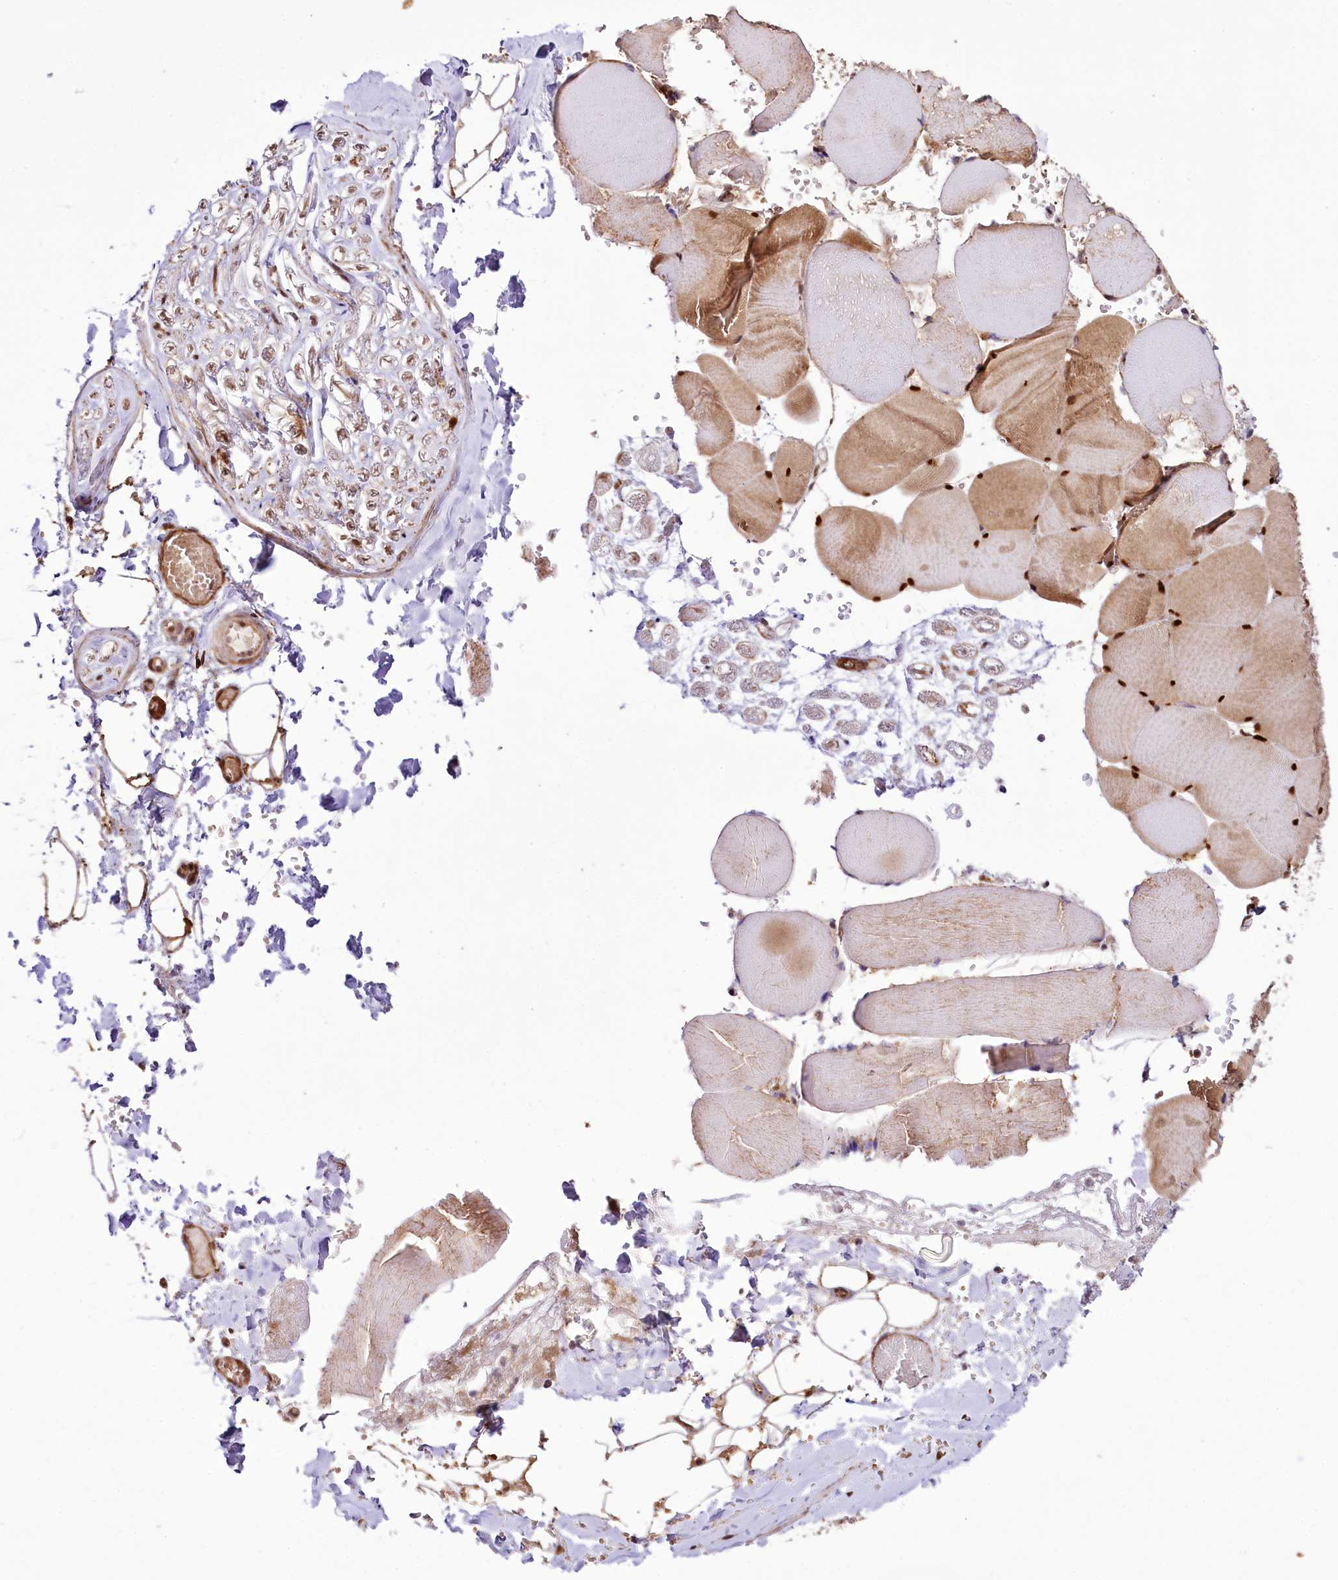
{"staining": {"intensity": "moderate", "quantity": ">75%", "location": "cytoplasmic/membranous,nuclear"}, "tissue": "adipose tissue", "cell_type": "Adipocytes", "image_type": "normal", "snomed": [{"axis": "morphology", "description": "Normal tissue, NOS"}, {"axis": "topography", "description": "Skeletal muscle"}, {"axis": "topography", "description": "Peripheral nerve tissue"}], "caption": "Adipocytes demonstrate moderate cytoplasmic/membranous,nuclear staining in approximately >75% of cells in normal adipose tissue.", "gene": "CUTC", "patient": {"sex": "female", "age": 55}}